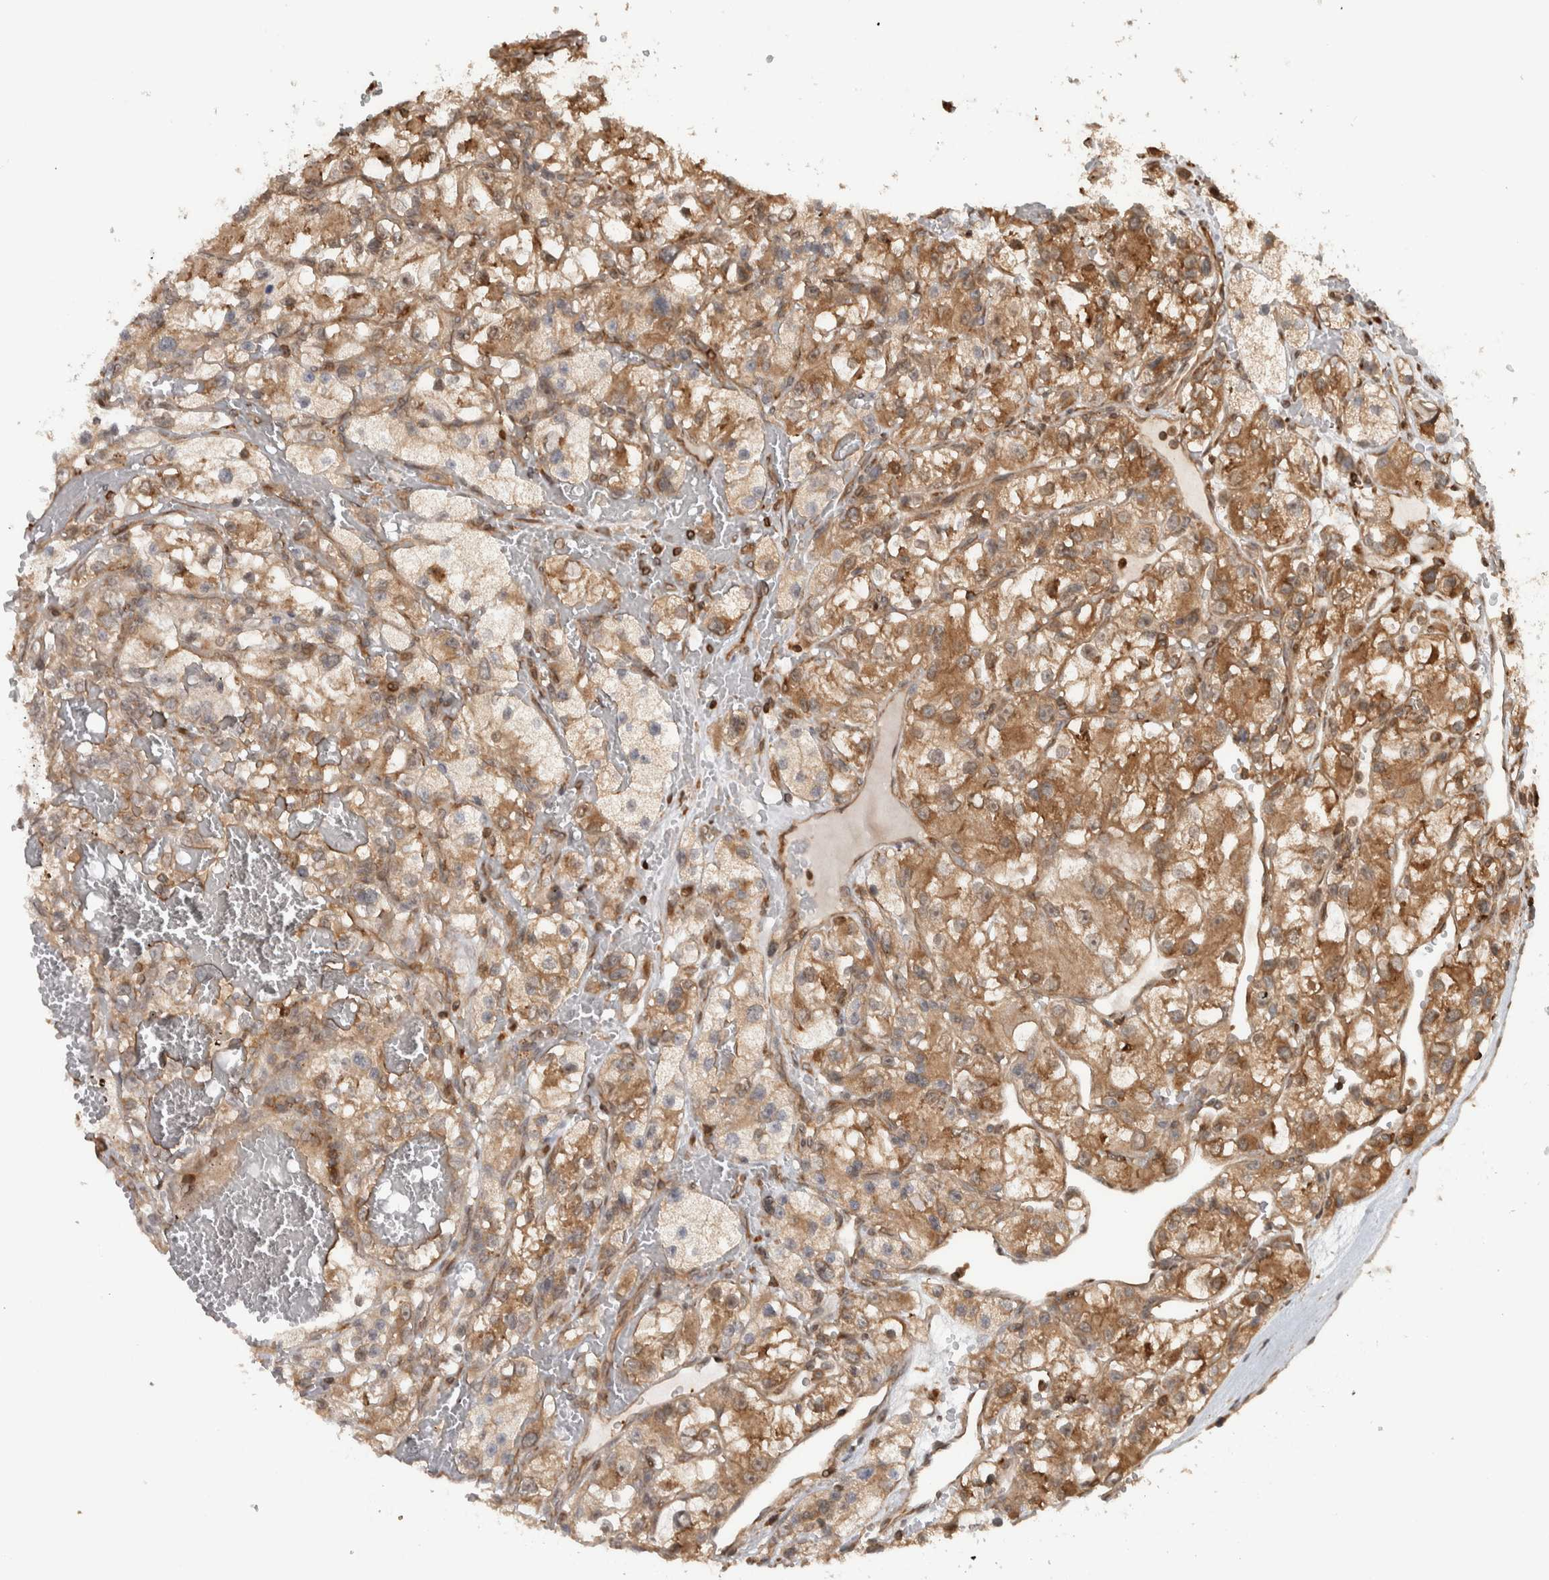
{"staining": {"intensity": "moderate", "quantity": ">75%", "location": "cytoplasmic/membranous"}, "tissue": "renal cancer", "cell_type": "Tumor cells", "image_type": "cancer", "snomed": [{"axis": "morphology", "description": "Adenocarcinoma, NOS"}, {"axis": "topography", "description": "Kidney"}], "caption": "Brown immunohistochemical staining in adenocarcinoma (renal) displays moderate cytoplasmic/membranous expression in approximately >75% of tumor cells.", "gene": "CNTROB", "patient": {"sex": "female", "age": 57}}